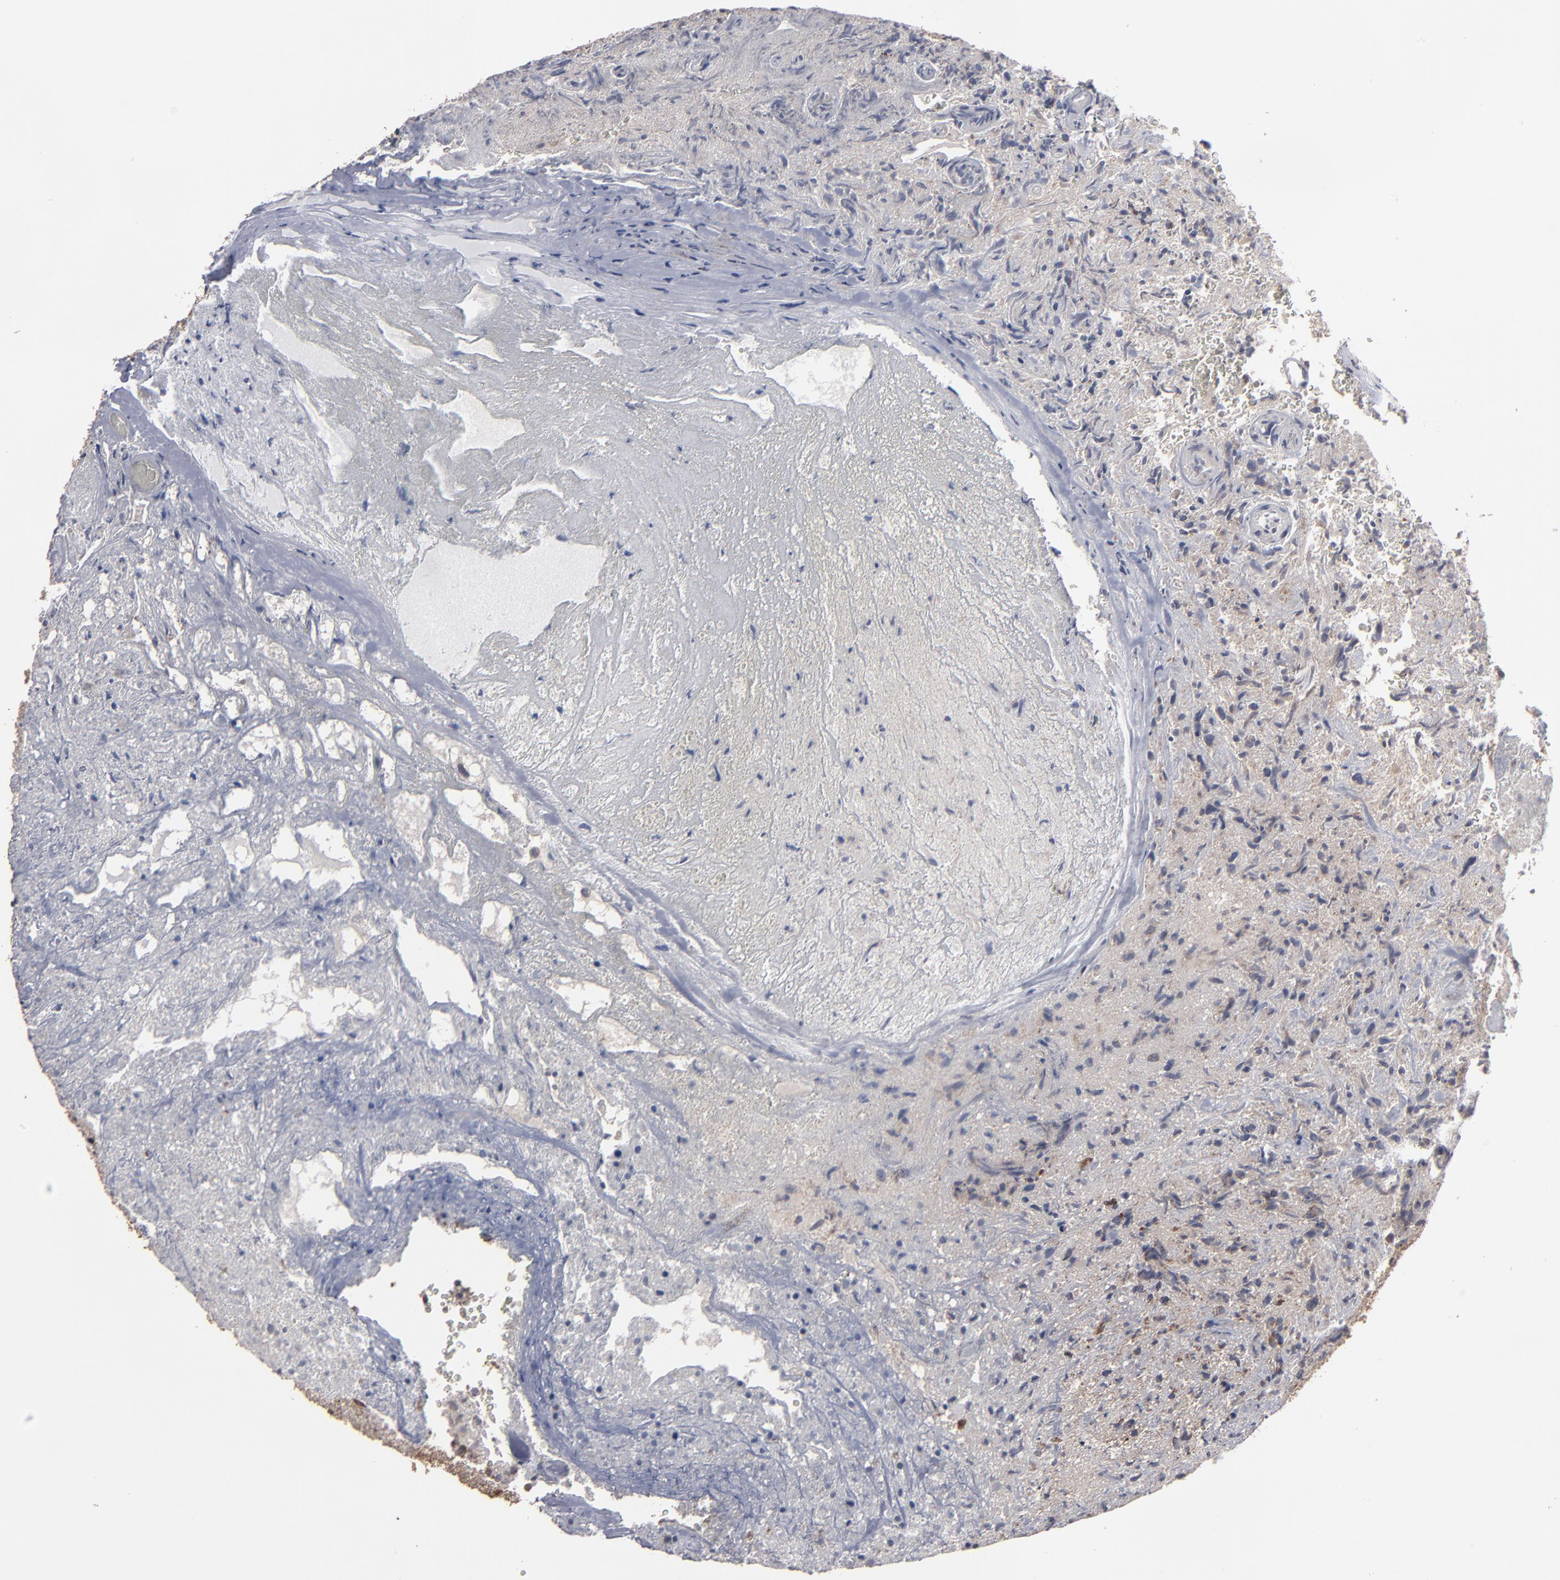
{"staining": {"intensity": "moderate", "quantity": "25%-75%", "location": "cytoplasmic/membranous"}, "tissue": "glioma", "cell_type": "Tumor cells", "image_type": "cancer", "snomed": [{"axis": "morphology", "description": "Normal tissue, NOS"}, {"axis": "morphology", "description": "Glioma, malignant, High grade"}, {"axis": "topography", "description": "Cerebral cortex"}], "caption": "There is medium levels of moderate cytoplasmic/membranous positivity in tumor cells of glioma, as demonstrated by immunohistochemical staining (brown color).", "gene": "SLC22A17", "patient": {"sex": "male", "age": 75}}